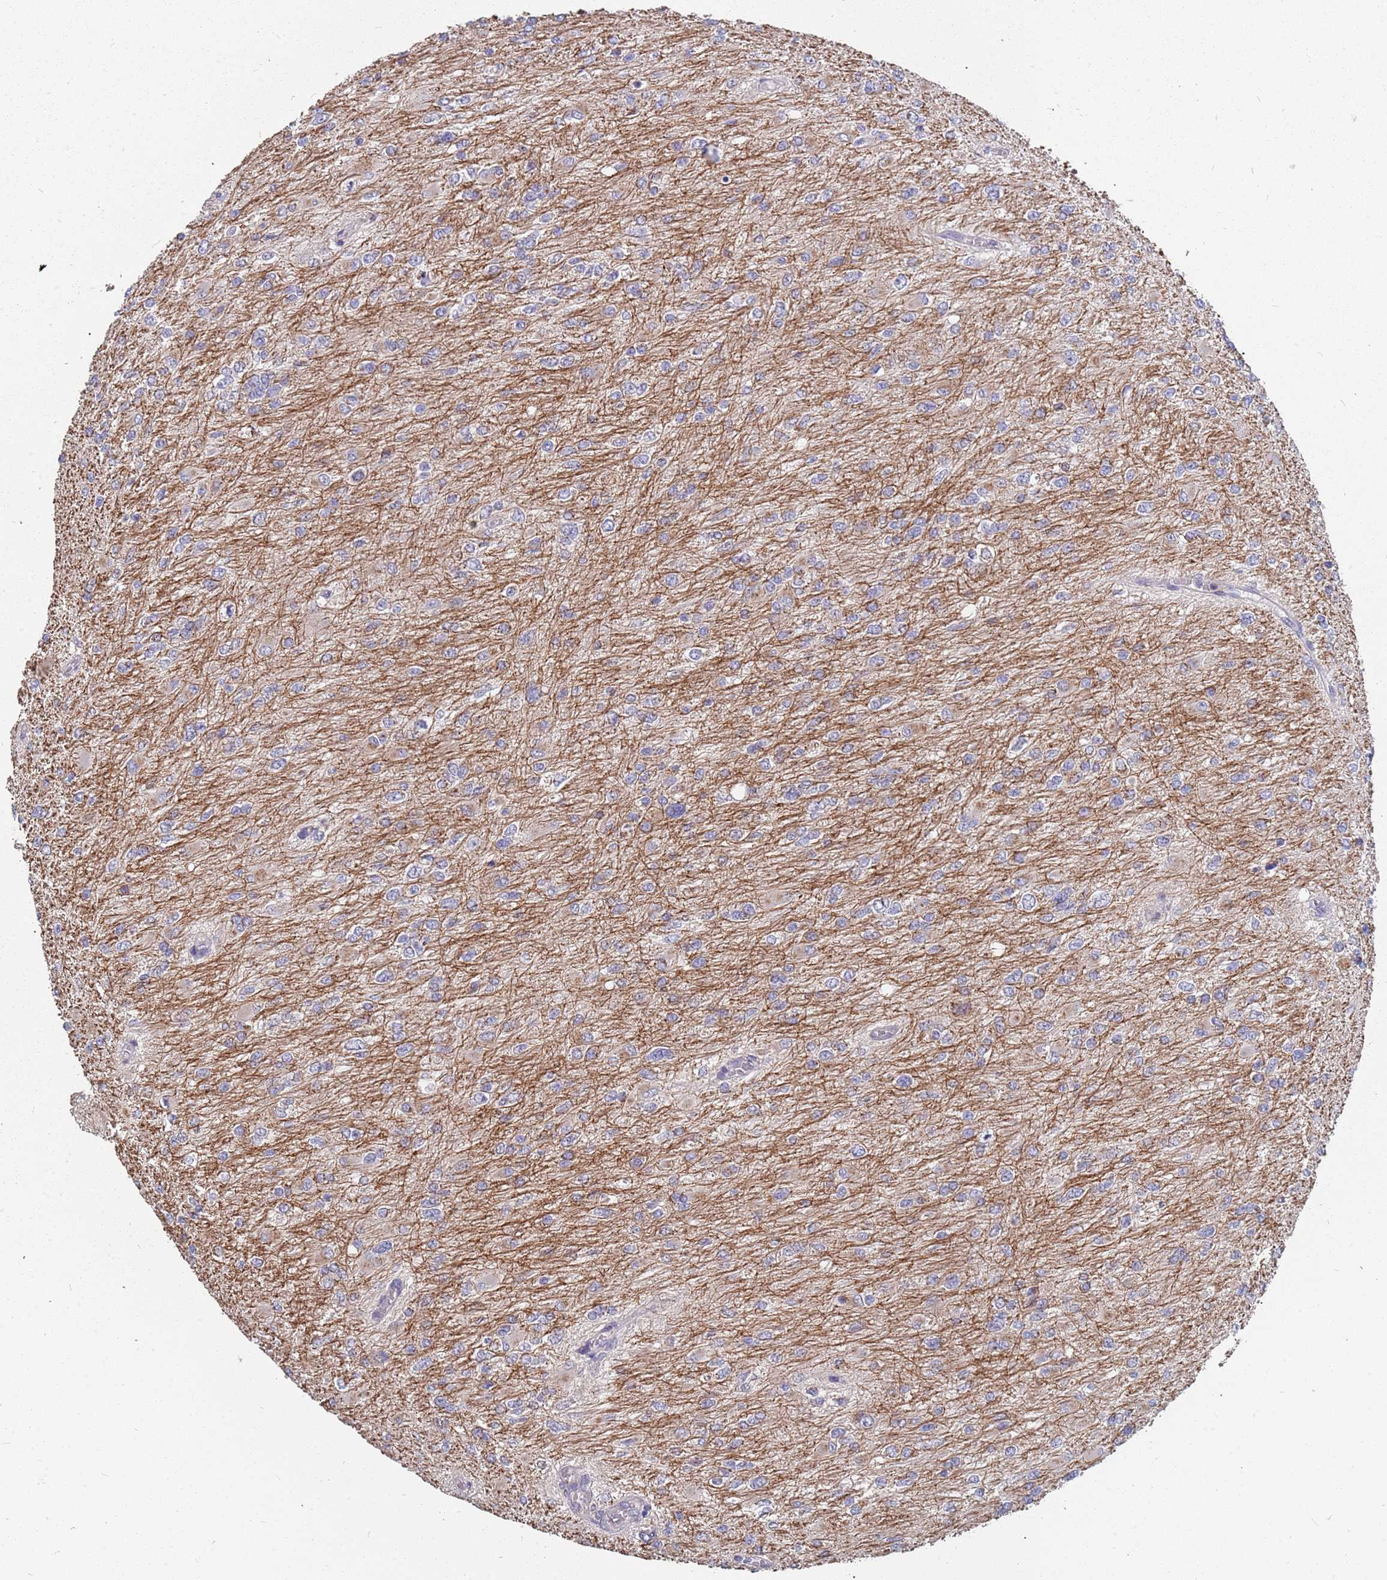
{"staining": {"intensity": "negative", "quantity": "none", "location": "none"}, "tissue": "glioma", "cell_type": "Tumor cells", "image_type": "cancer", "snomed": [{"axis": "morphology", "description": "Glioma, malignant, High grade"}, {"axis": "topography", "description": "Cerebral cortex"}], "caption": "IHC micrograph of neoplastic tissue: human high-grade glioma (malignant) stained with DAB (3,3'-diaminobenzidine) reveals no significant protein expression in tumor cells.", "gene": "TCEANC2", "patient": {"sex": "female", "age": 36}}